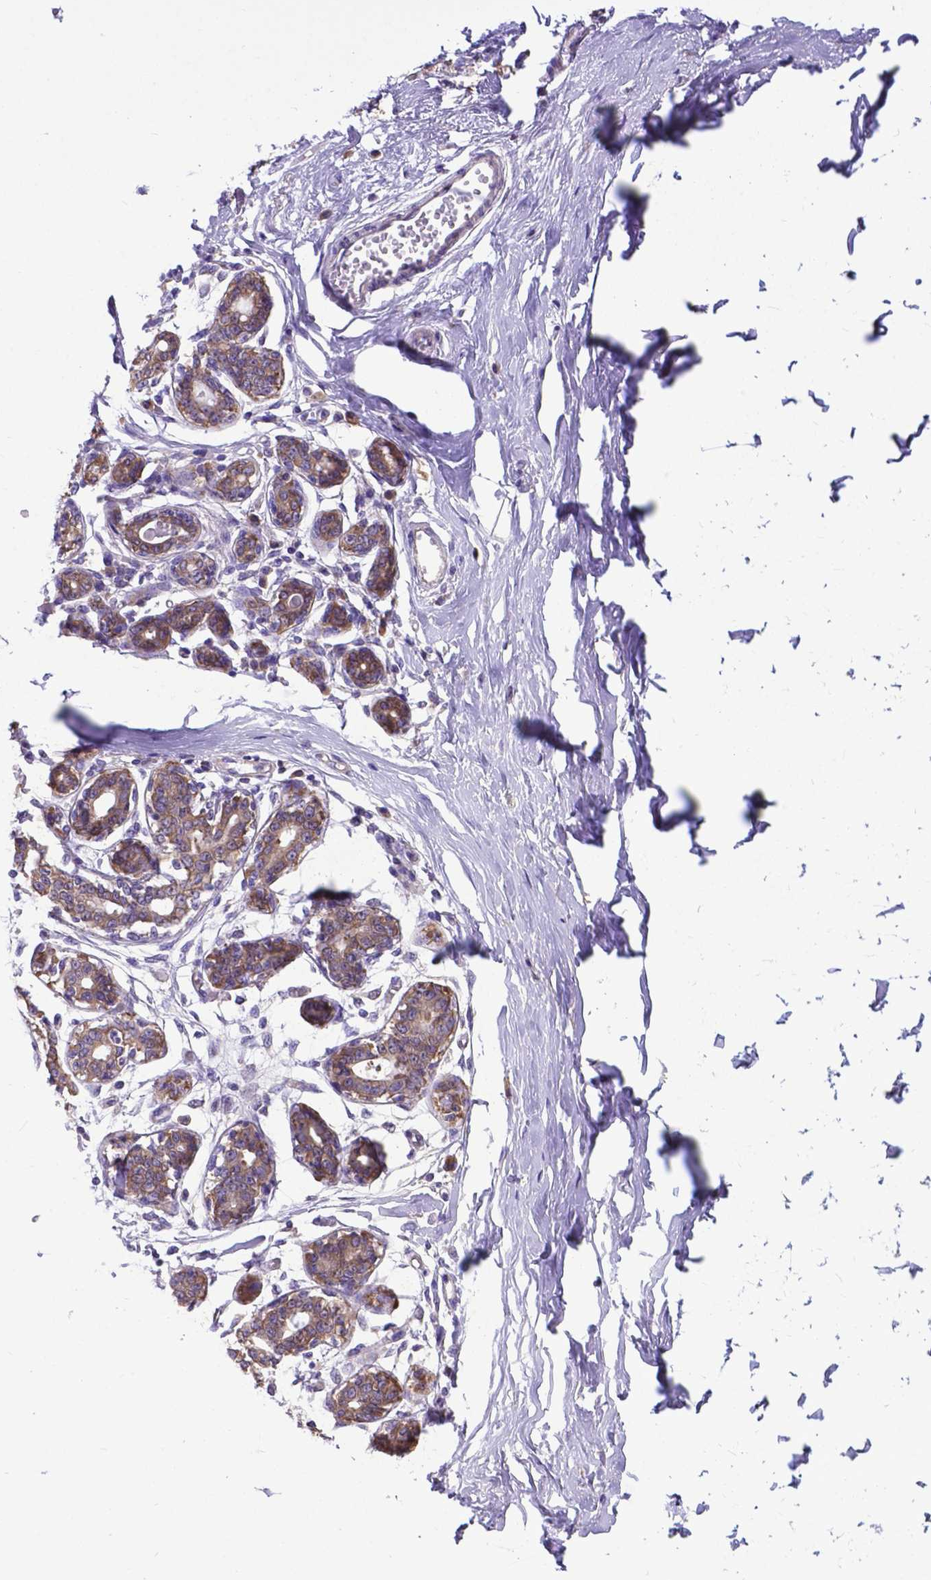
{"staining": {"intensity": "negative", "quantity": "none", "location": "none"}, "tissue": "breast", "cell_type": "Adipocytes", "image_type": "normal", "snomed": [{"axis": "morphology", "description": "Normal tissue, NOS"}, {"axis": "topography", "description": "Skin"}, {"axis": "topography", "description": "Breast"}], "caption": "IHC micrograph of benign breast: breast stained with DAB shows no significant protein staining in adipocytes.", "gene": "RPL6", "patient": {"sex": "female", "age": 43}}